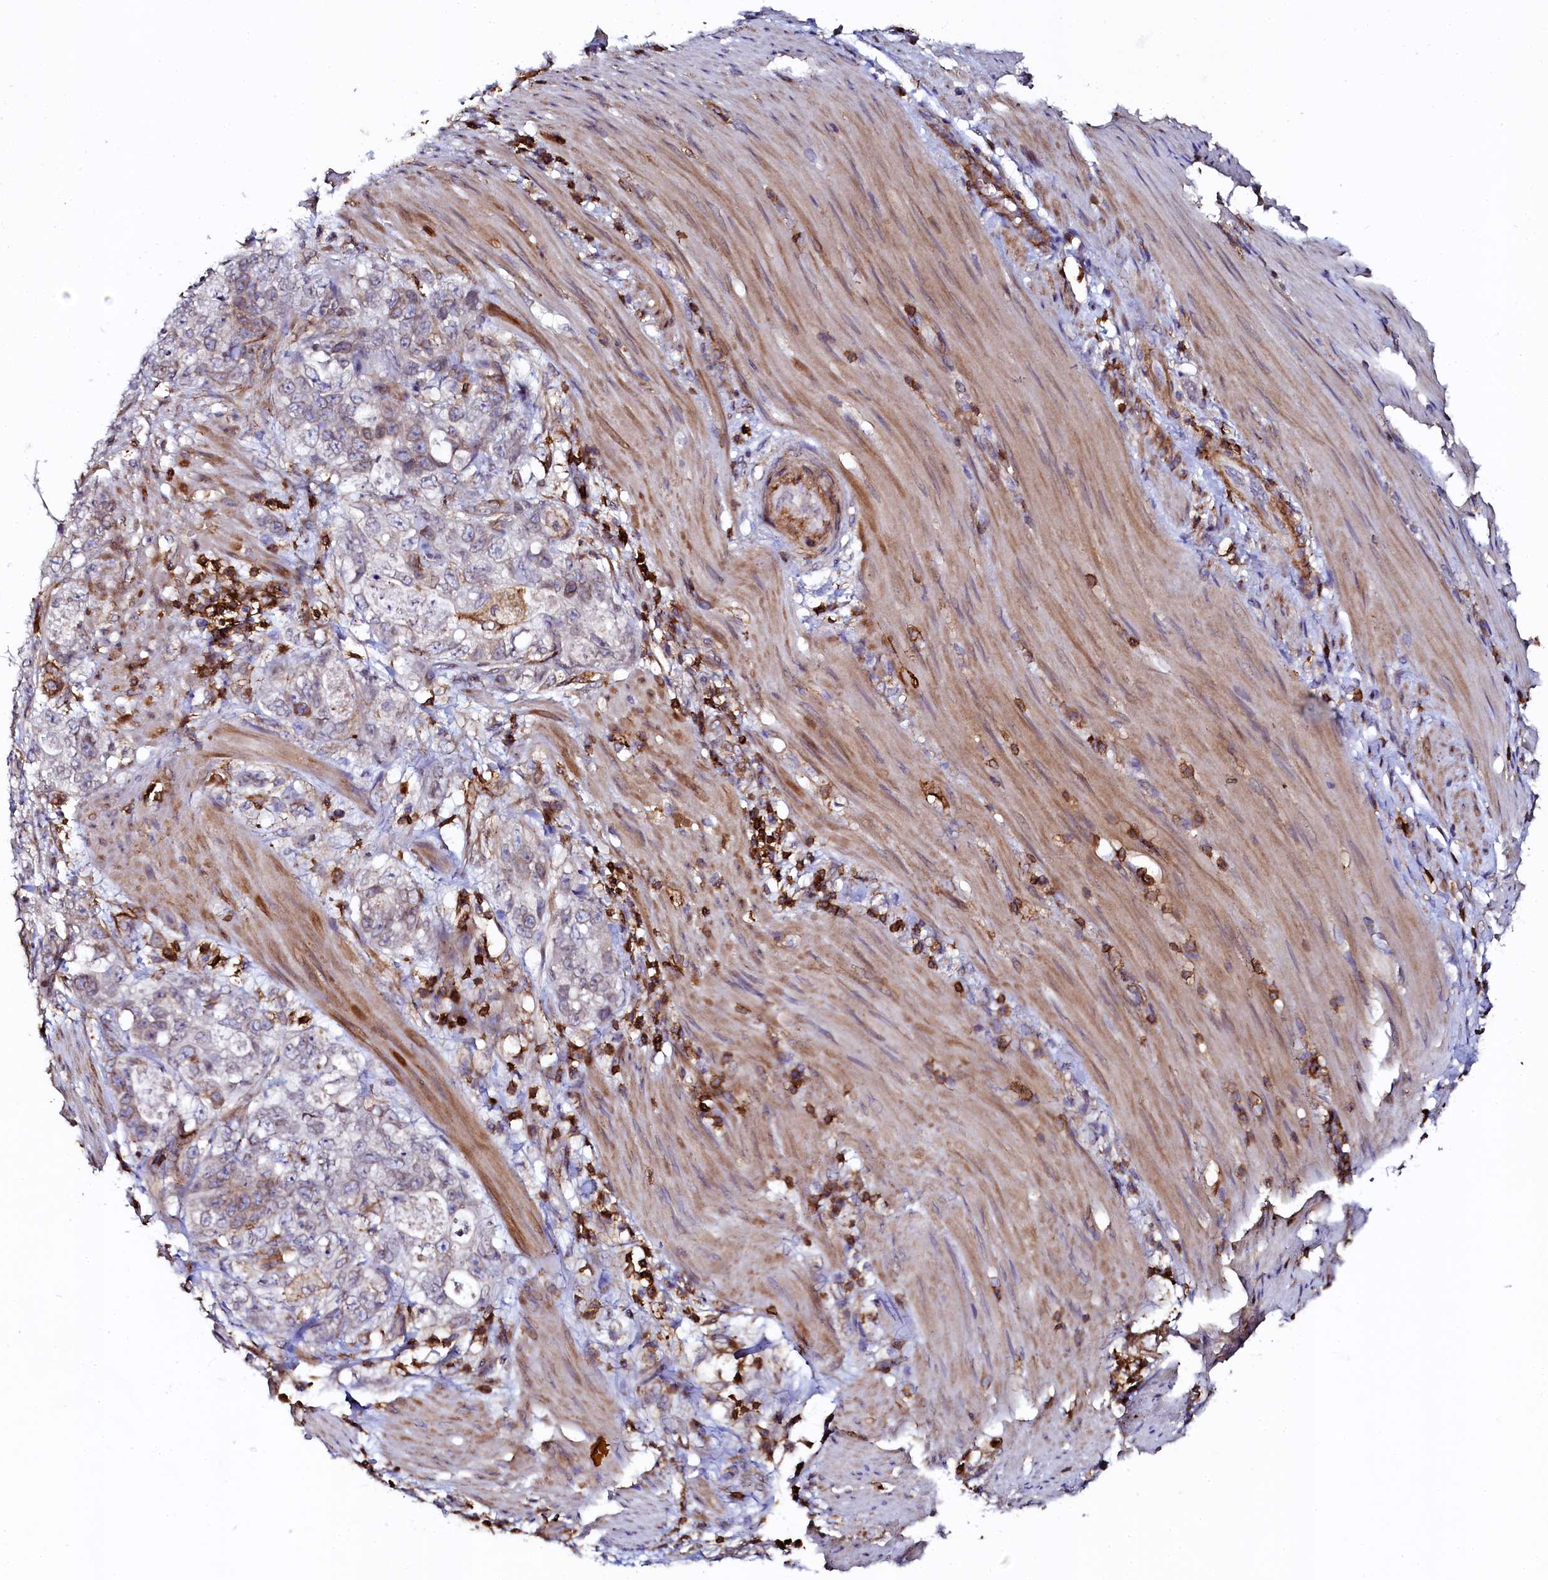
{"staining": {"intensity": "weak", "quantity": "25%-75%", "location": "cytoplasmic/membranous,nuclear"}, "tissue": "stomach cancer", "cell_type": "Tumor cells", "image_type": "cancer", "snomed": [{"axis": "morphology", "description": "Normal tissue, NOS"}, {"axis": "morphology", "description": "Adenocarcinoma, NOS"}, {"axis": "topography", "description": "Stomach"}], "caption": "A brown stain shows weak cytoplasmic/membranous and nuclear expression of a protein in human stomach cancer (adenocarcinoma) tumor cells.", "gene": "AAAS", "patient": {"sex": "female", "age": 89}}